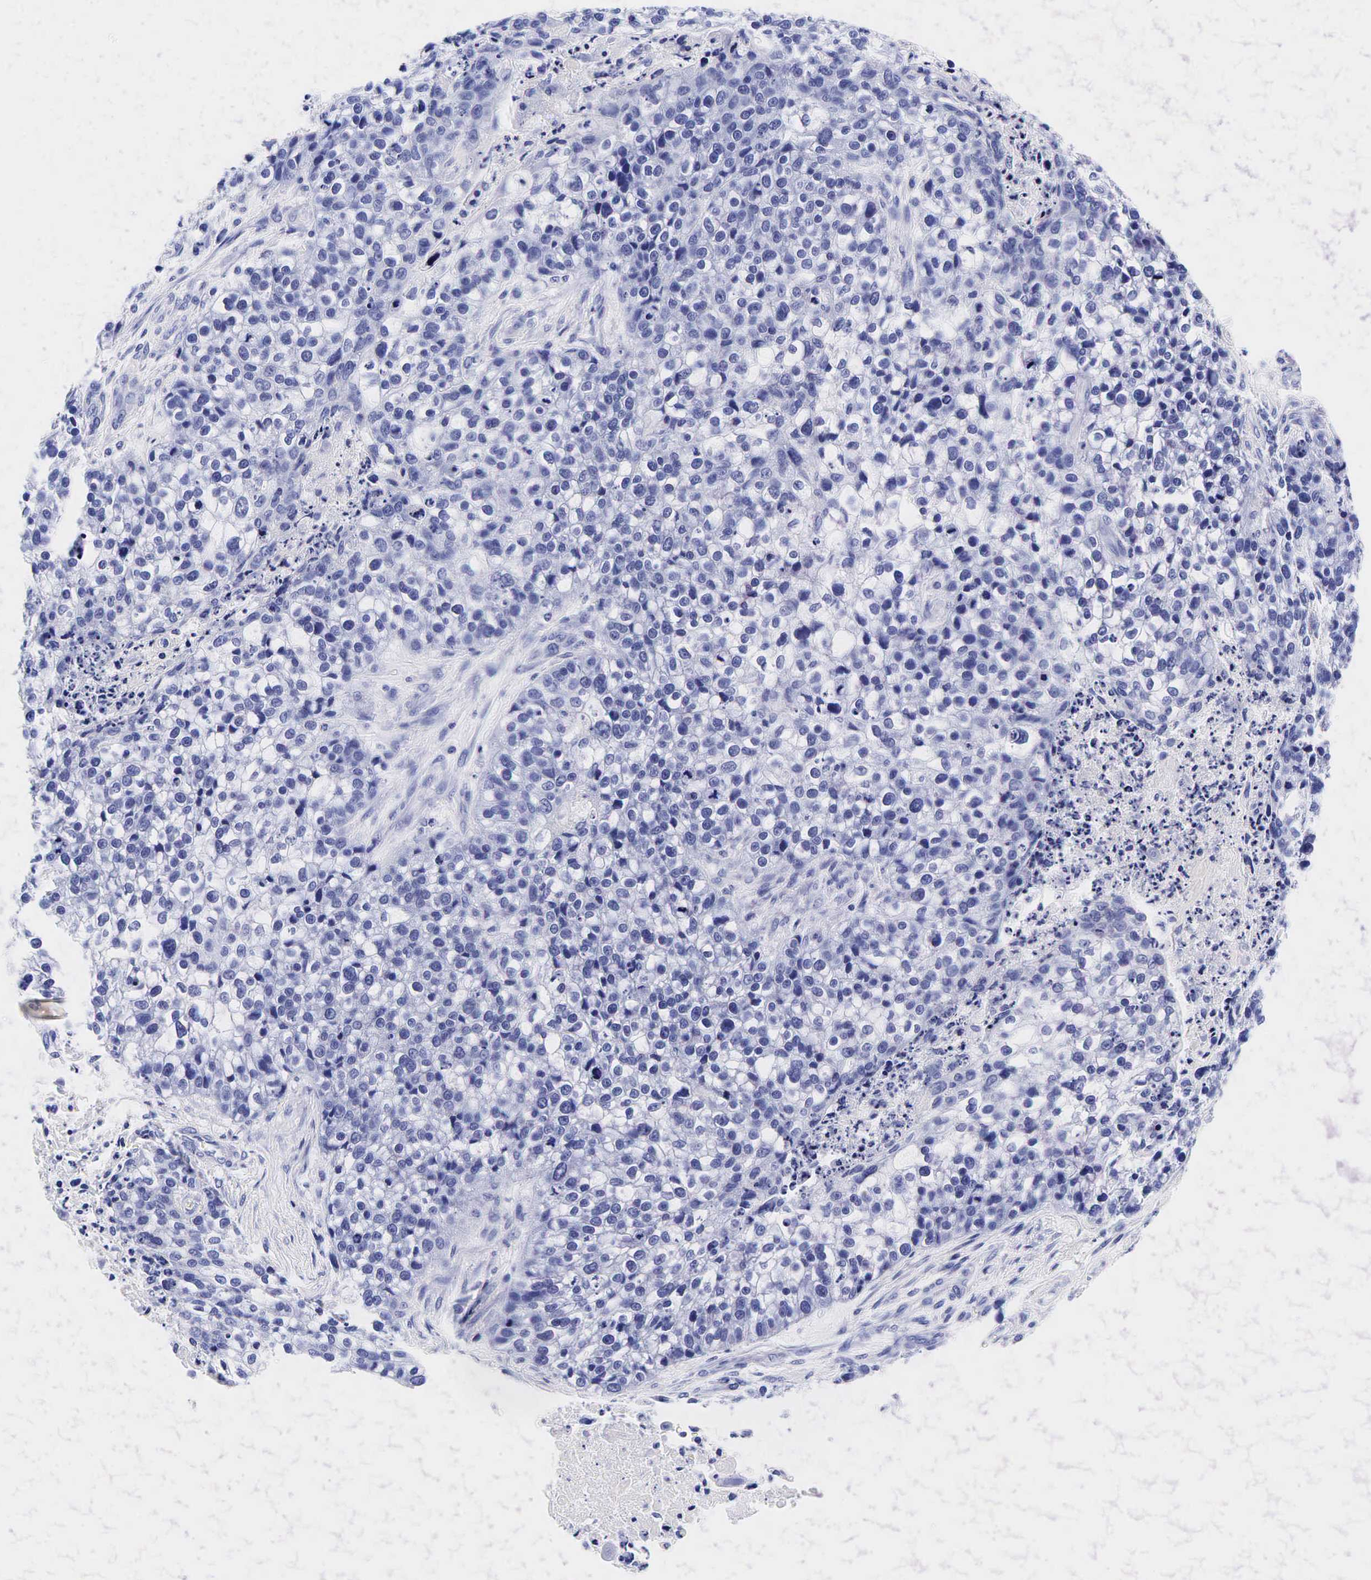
{"staining": {"intensity": "negative", "quantity": "none", "location": "none"}, "tissue": "lung cancer", "cell_type": "Tumor cells", "image_type": "cancer", "snomed": [{"axis": "morphology", "description": "Squamous cell carcinoma, NOS"}, {"axis": "topography", "description": "Lymph node"}, {"axis": "topography", "description": "Lung"}], "caption": "Tumor cells show no significant protein positivity in squamous cell carcinoma (lung).", "gene": "GCG", "patient": {"sex": "male", "age": 74}}